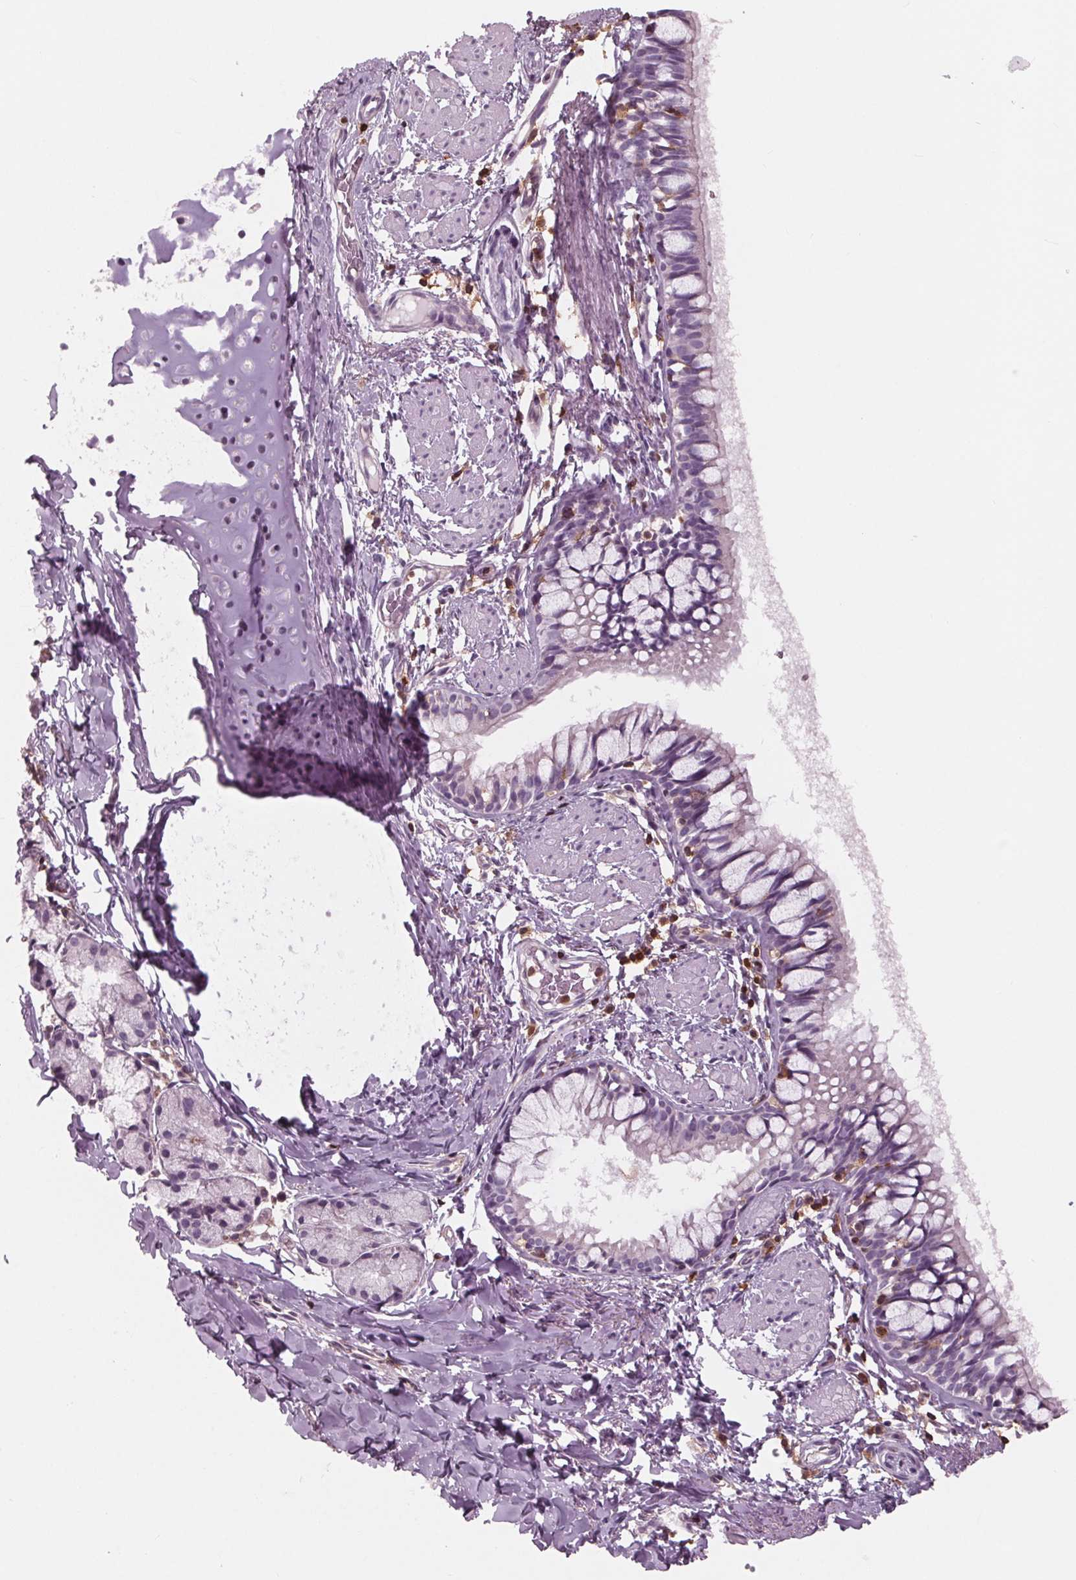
{"staining": {"intensity": "negative", "quantity": "none", "location": "none"}, "tissue": "bronchus", "cell_type": "Respiratory epithelial cells", "image_type": "normal", "snomed": [{"axis": "morphology", "description": "Normal tissue, NOS"}, {"axis": "topography", "description": "Bronchus"}], "caption": "An image of bronchus stained for a protein reveals no brown staining in respiratory epithelial cells. (Brightfield microscopy of DAB (3,3'-diaminobenzidine) IHC at high magnification).", "gene": "ARHGAP25", "patient": {"sex": "male", "age": 1}}